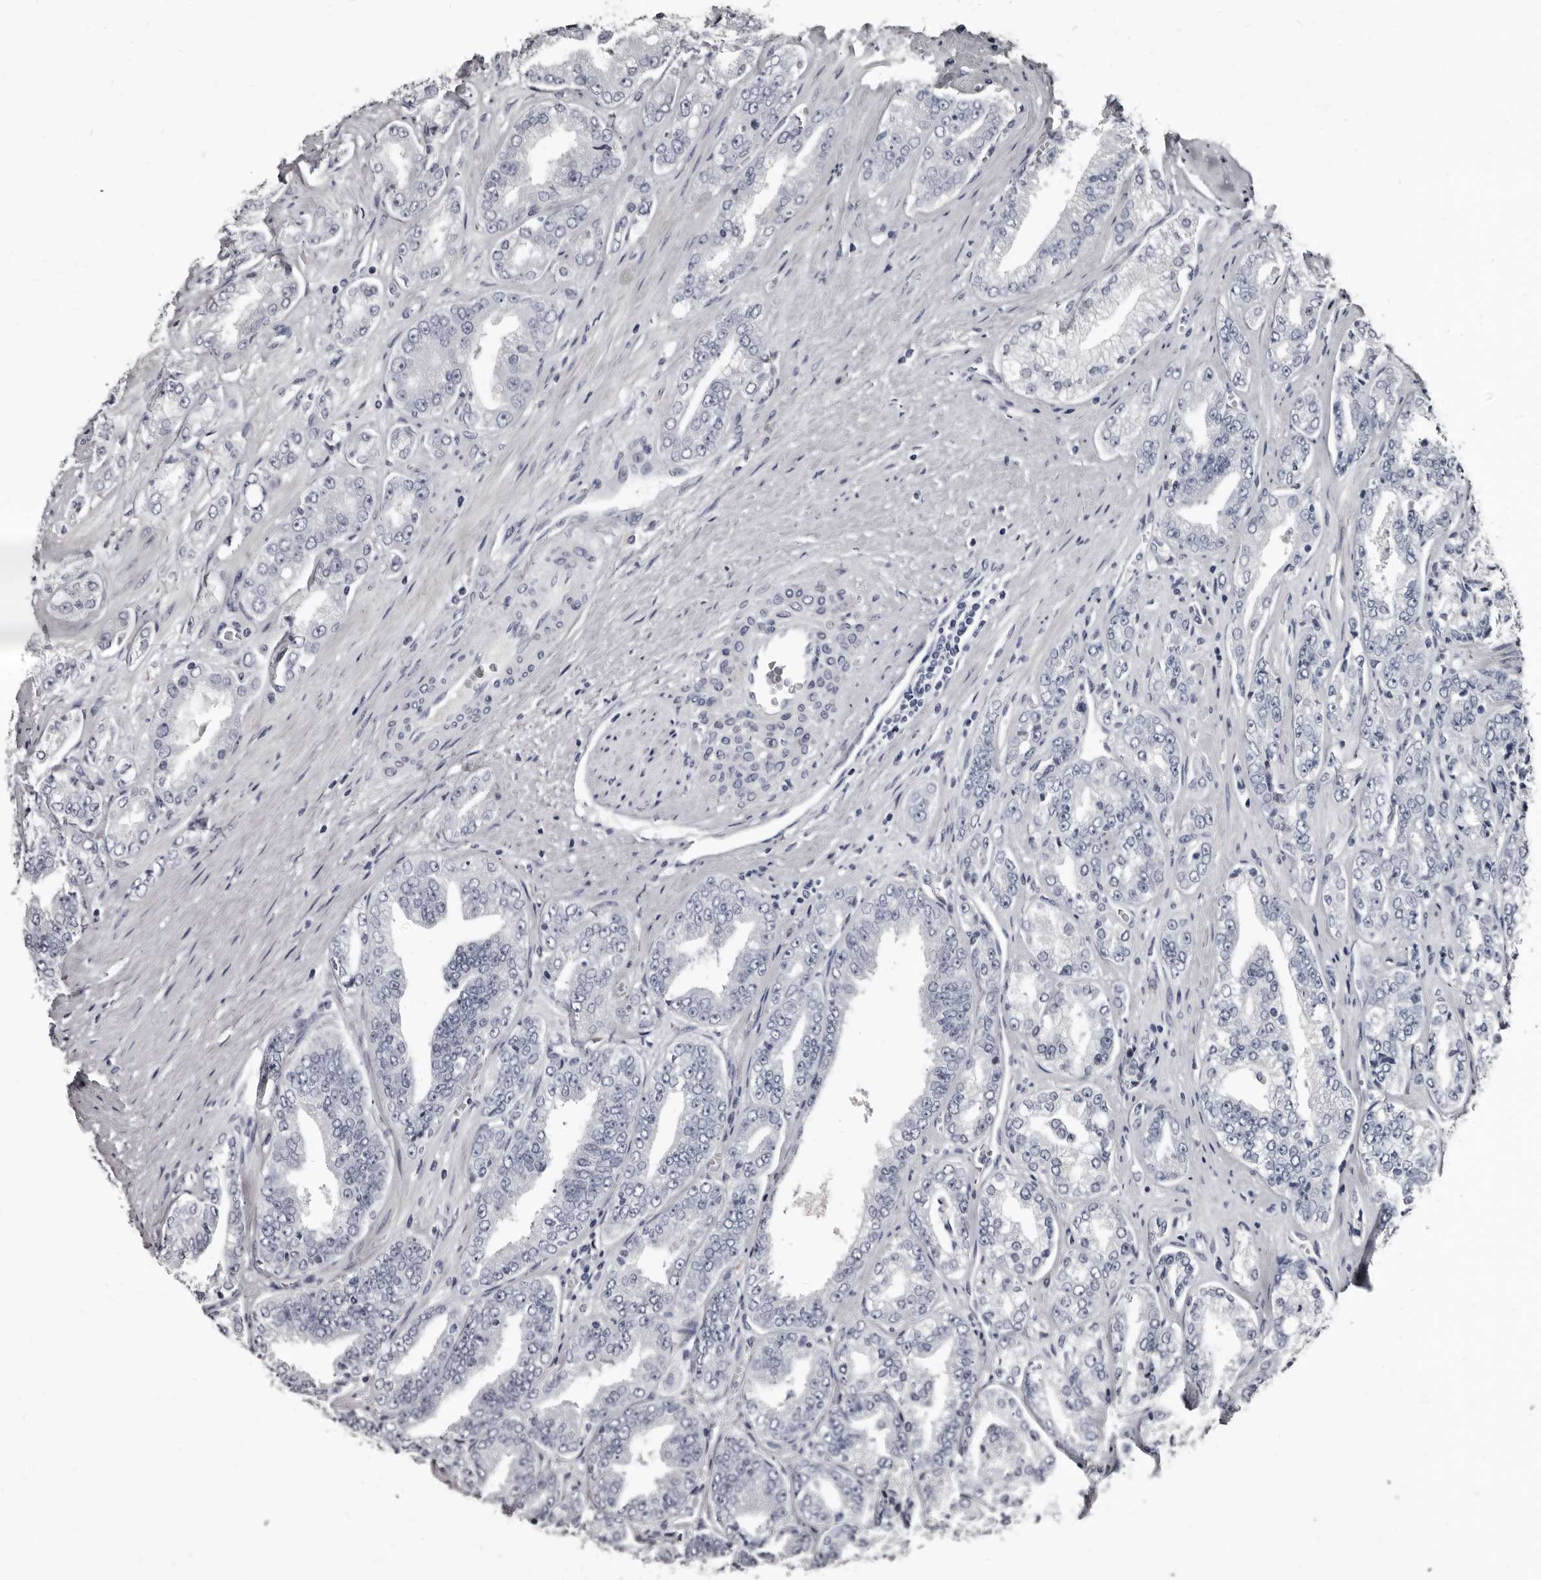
{"staining": {"intensity": "negative", "quantity": "none", "location": "none"}, "tissue": "prostate cancer", "cell_type": "Tumor cells", "image_type": "cancer", "snomed": [{"axis": "morphology", "description": "Adenocarcinoma, High grade"}, {"axis": "topography", "description": "Prostate"}], "caption": "Immunohistochemistry (IHC) of prostate cancer (adenocarcinoma (high-grade)) demonstrates no expression in tumor cells.", "gene": "GREB1", "patient": {"sex": "male", "age": 71}}